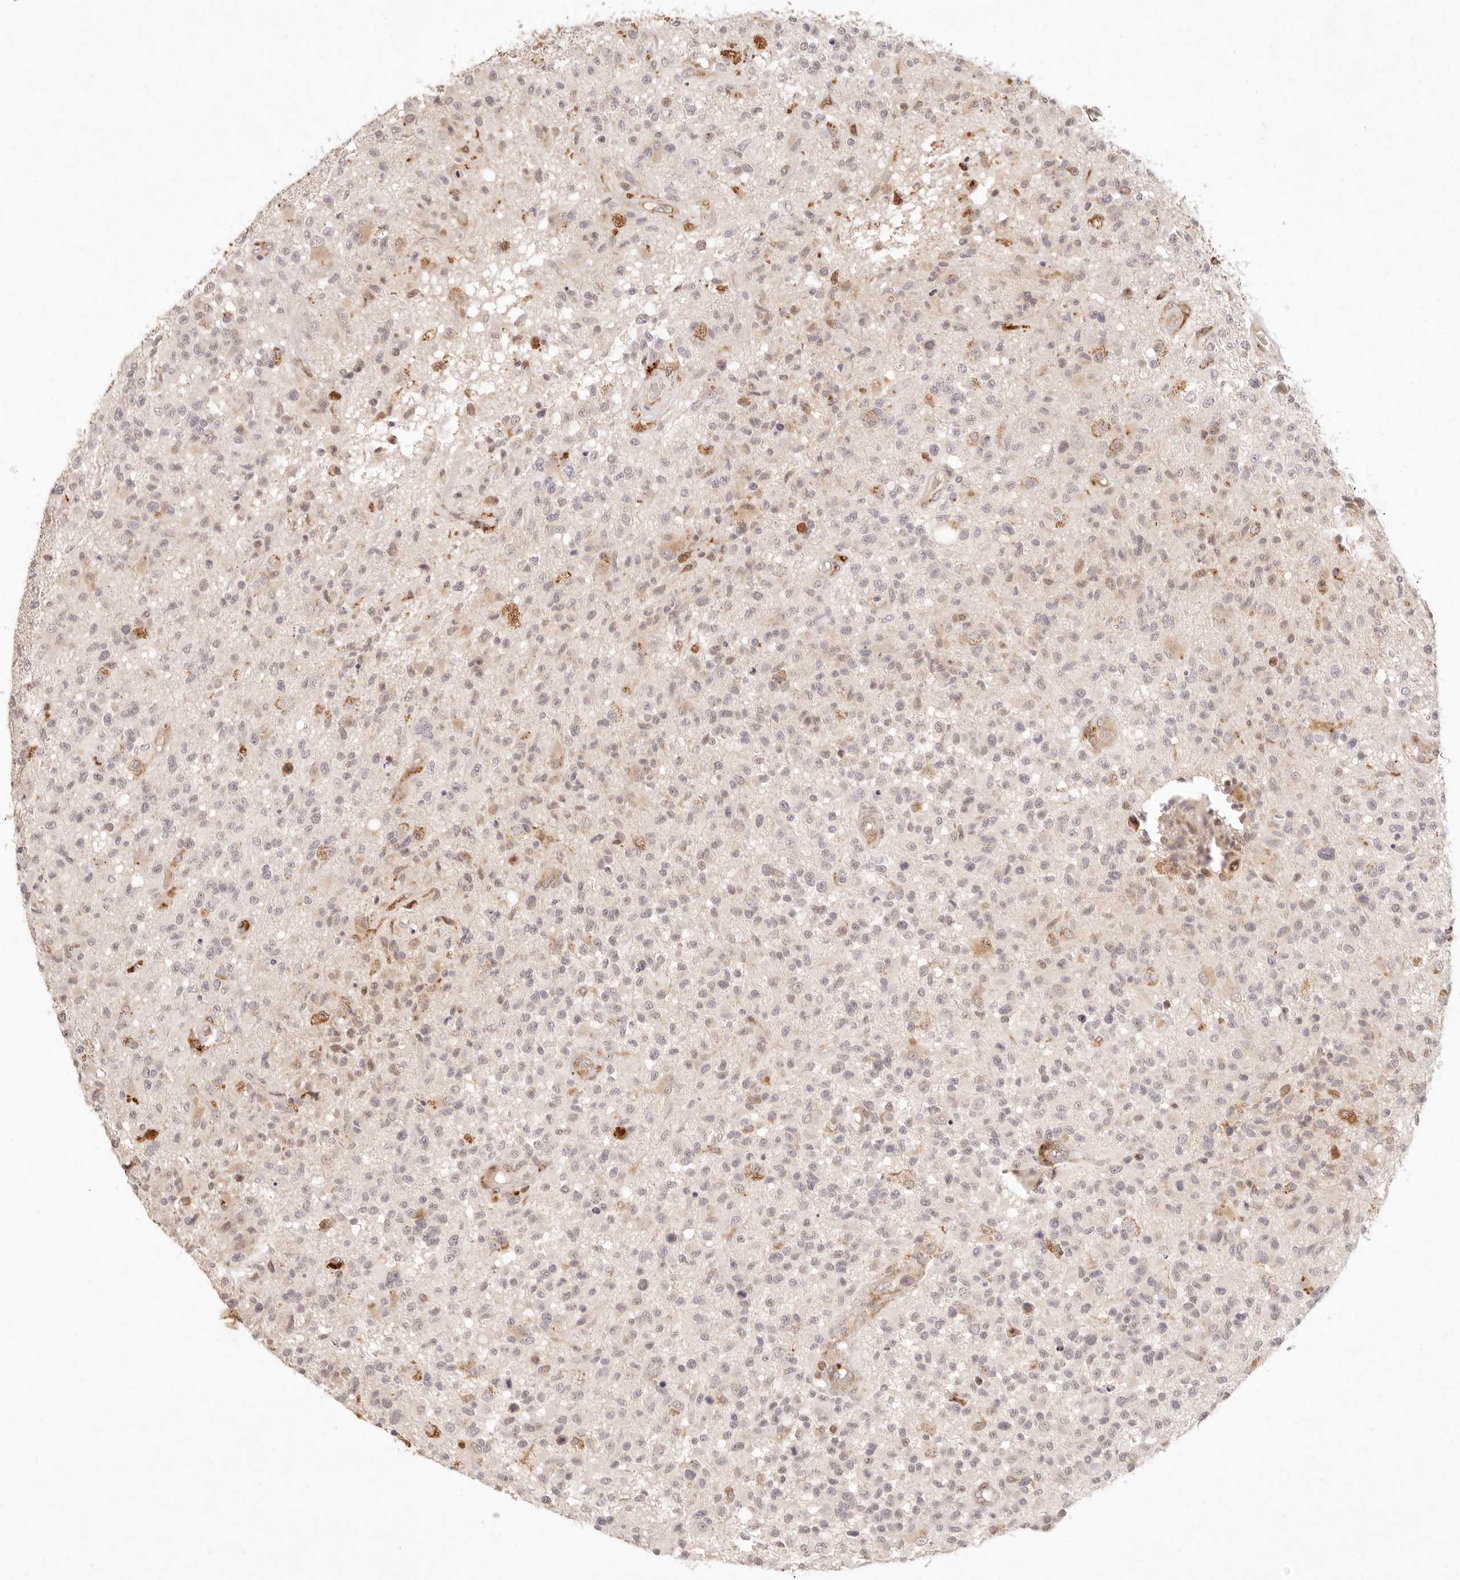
{"staining": {"intensity": "negative", "quantity": "none", "location": "none"}, "tissue": "glioma", "cell_type": "Tumor cells", "image_type": "cancer", "snomed": [{"axis": "morphology", "description": "Glioma, malignant, High grade"}, {"axis": "morphology", "description": "Glioblastoma, NOS"}, {"axis": "topography", "description": "Brain"}], "caption": "Human glioma stained for a protein using immunohistochemistry (IHC) demonstrates no positivity in tumor cells.", "gene": "C1orf127", "patient": {"sex": "male", "age": 60}}